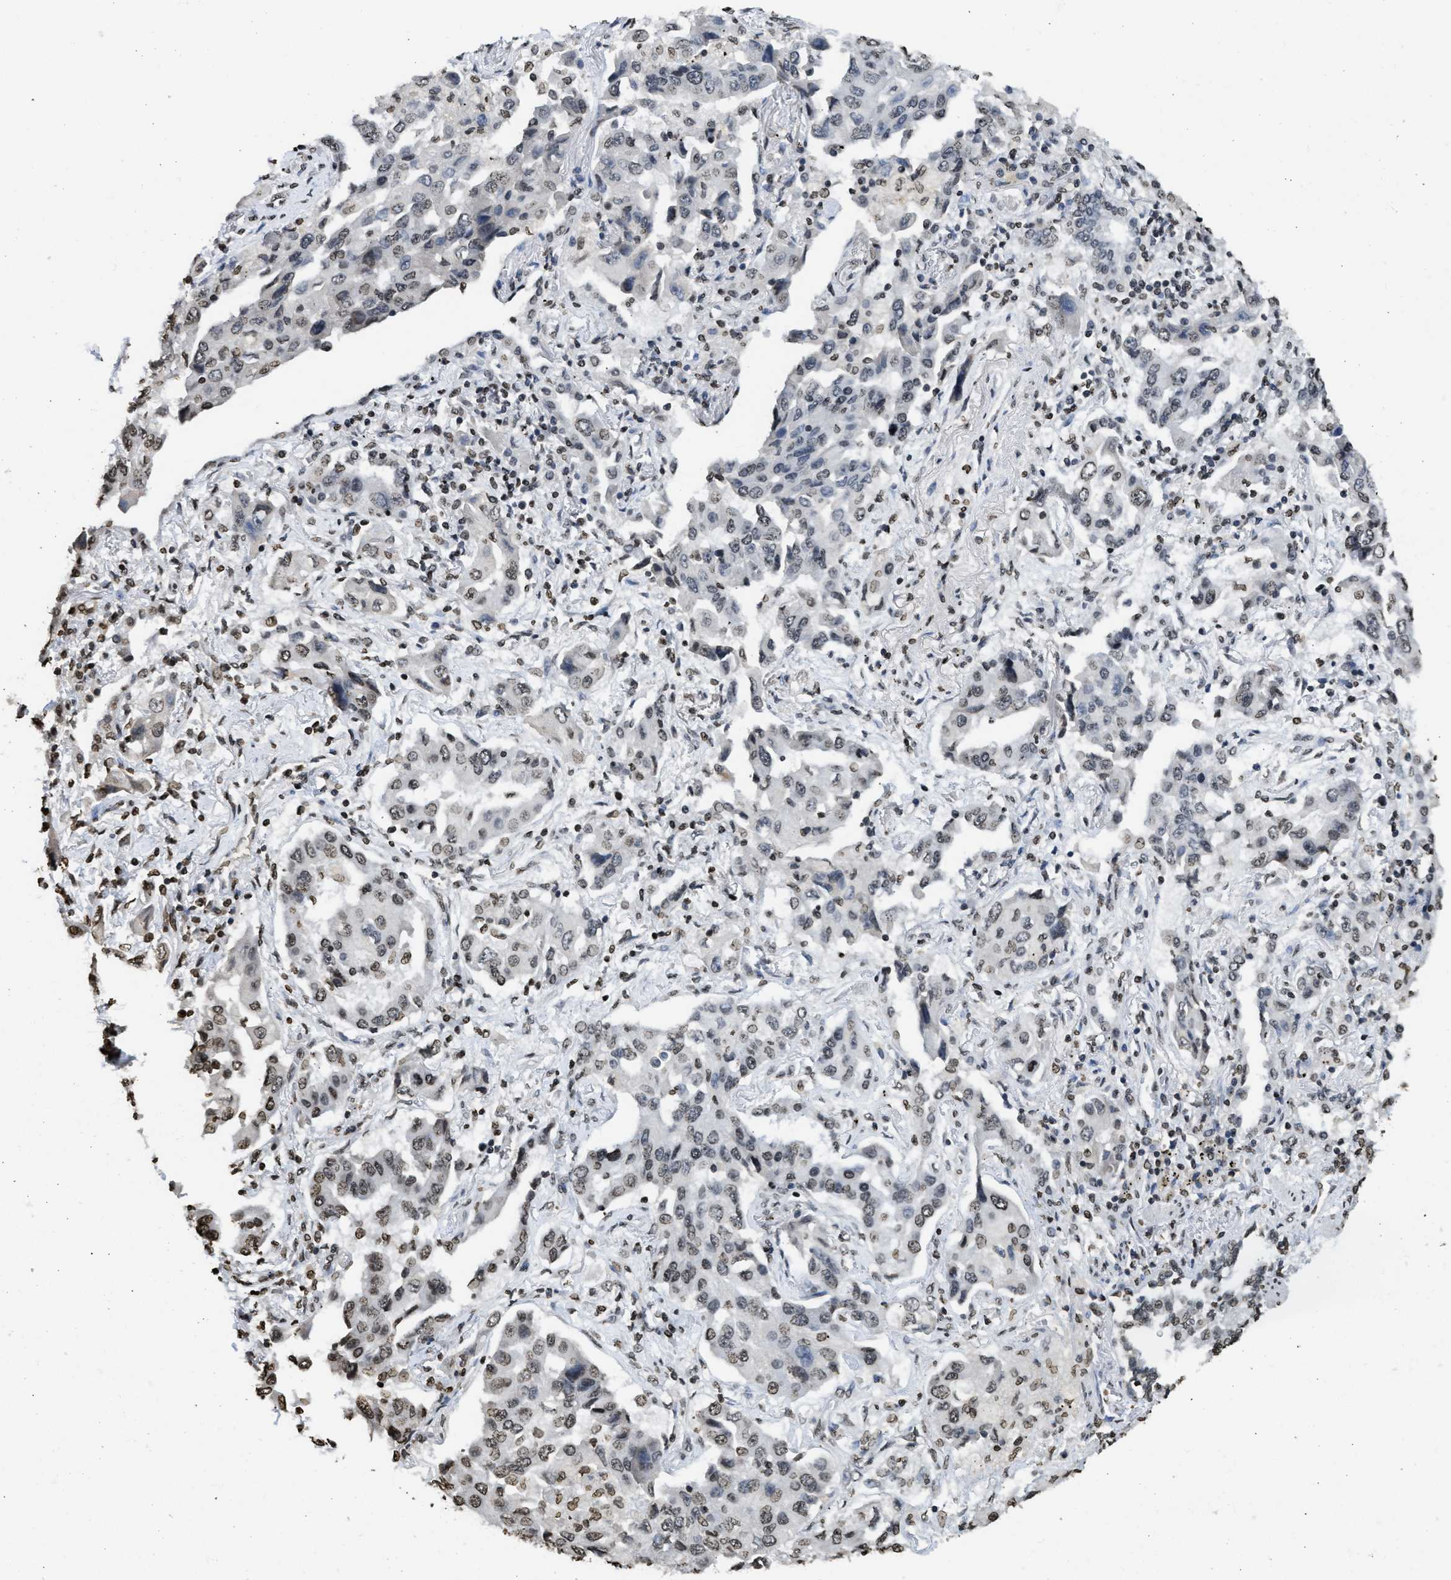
{"staining": {"intensity": "weak", "quantity": "25%-75%", "location": "nuclear"}, "tissue": "lung cancer", "cell_type": "Tumor cells", "image_type": "cancer", "snomed": [{"axis": "morphology", "description": "Adenocarcinoma, NOS"}, {"axis": "topography", "description": "Lung"}], "caption": "Weak nuclear positivity for a protein is seen in approximately 25%-75% of tumor cells of lung cancer (adenocarcinoma) using IHC.", "gene": "RRAGC", "patient": {"sex": "female", "age": 65}}